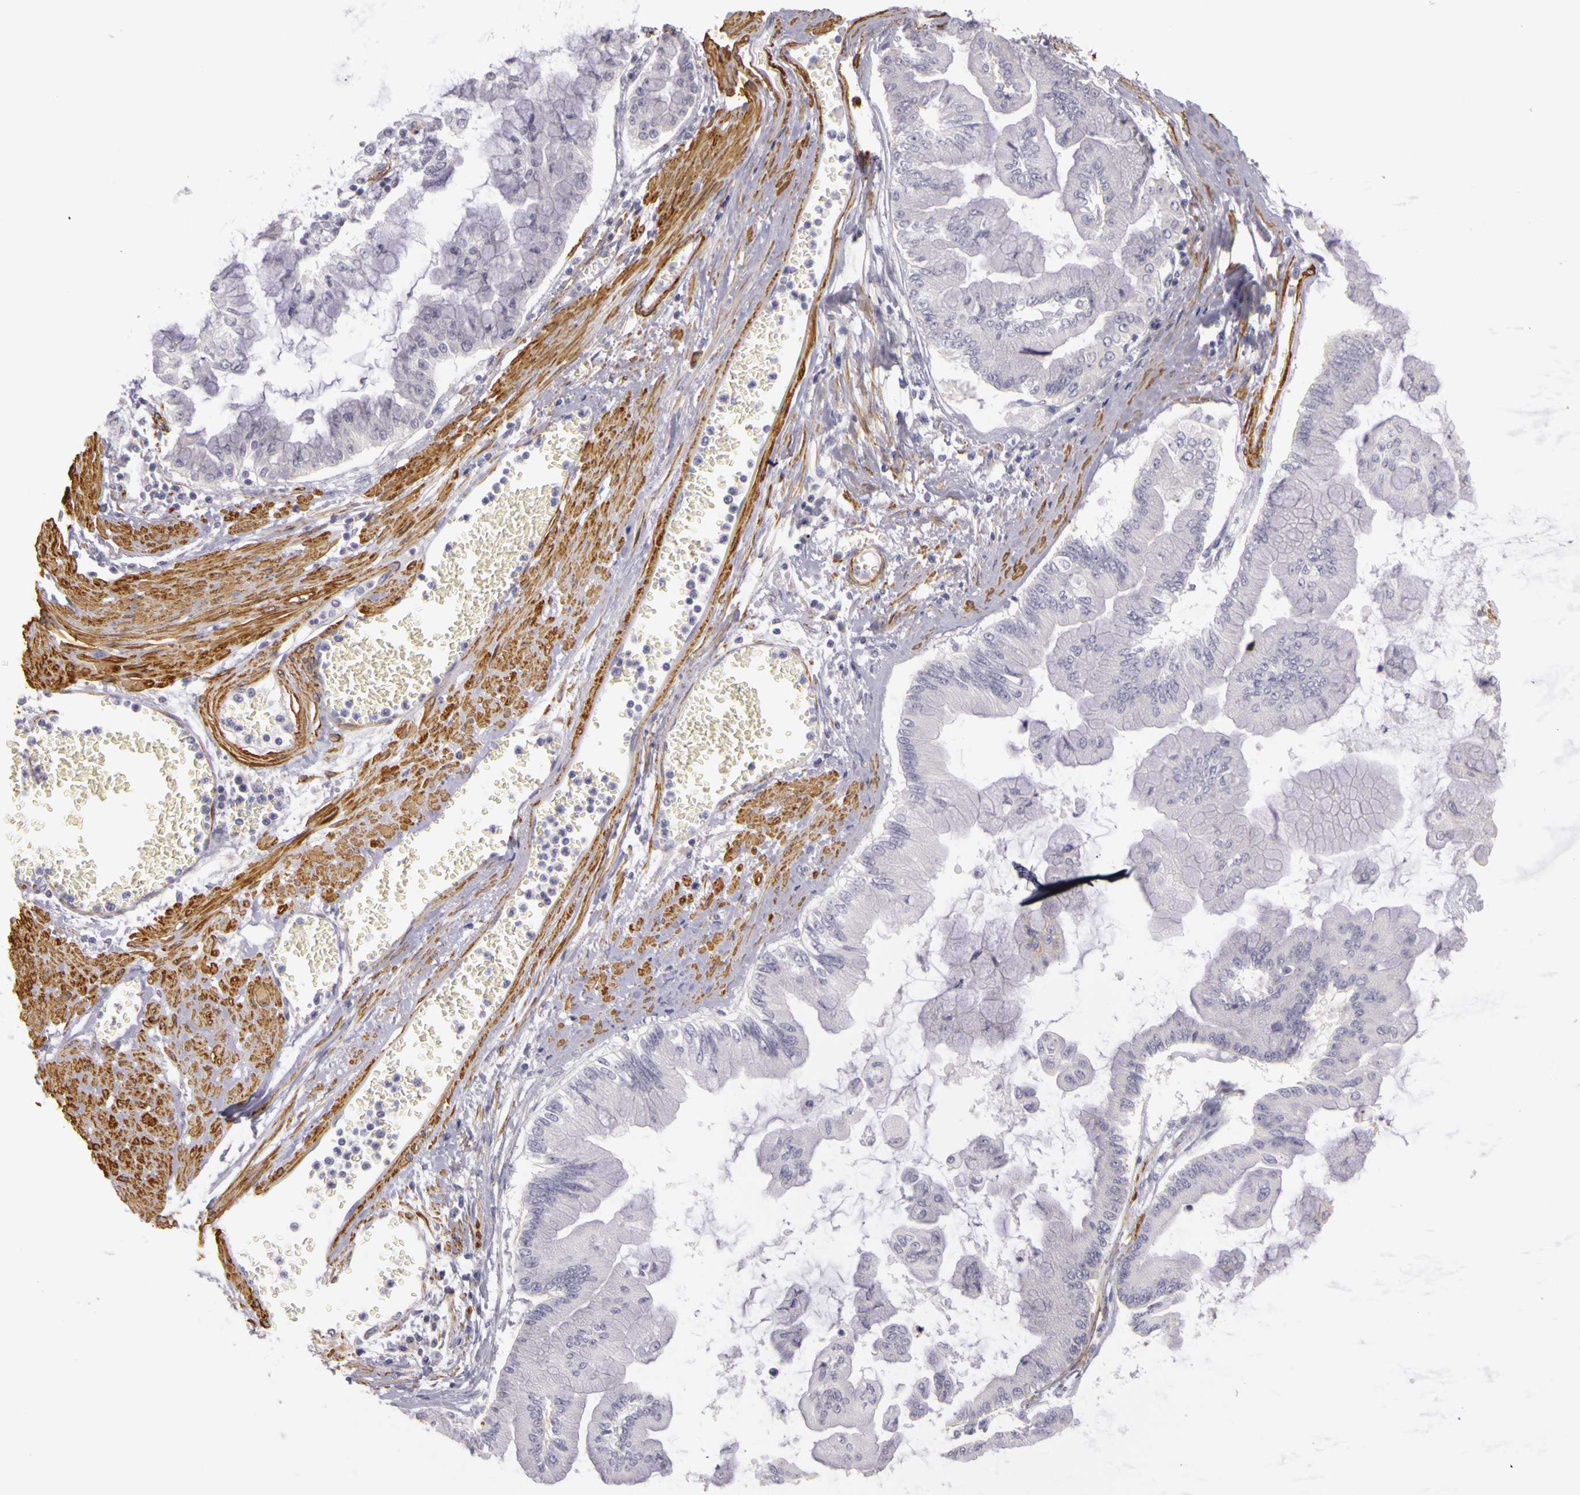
{"staining": {"intensity": "negative", "quantity": "none", "location": "none"}, "tissue": "liver cancer", "cell_type": "Tumor cells", "image_type": "cancer", "snomed": [{"axis": "morphology", "description": "Cholangiocarcinoma"}, {"axis": "topography", "description": "Liver"}], "caption": "Liver cholangiocarcinoma stained for a protein using immunohistochemistry shows no staining tumor cells.", "gene": "CNTN2", "patient": {"sex": "female", "age": 79}}